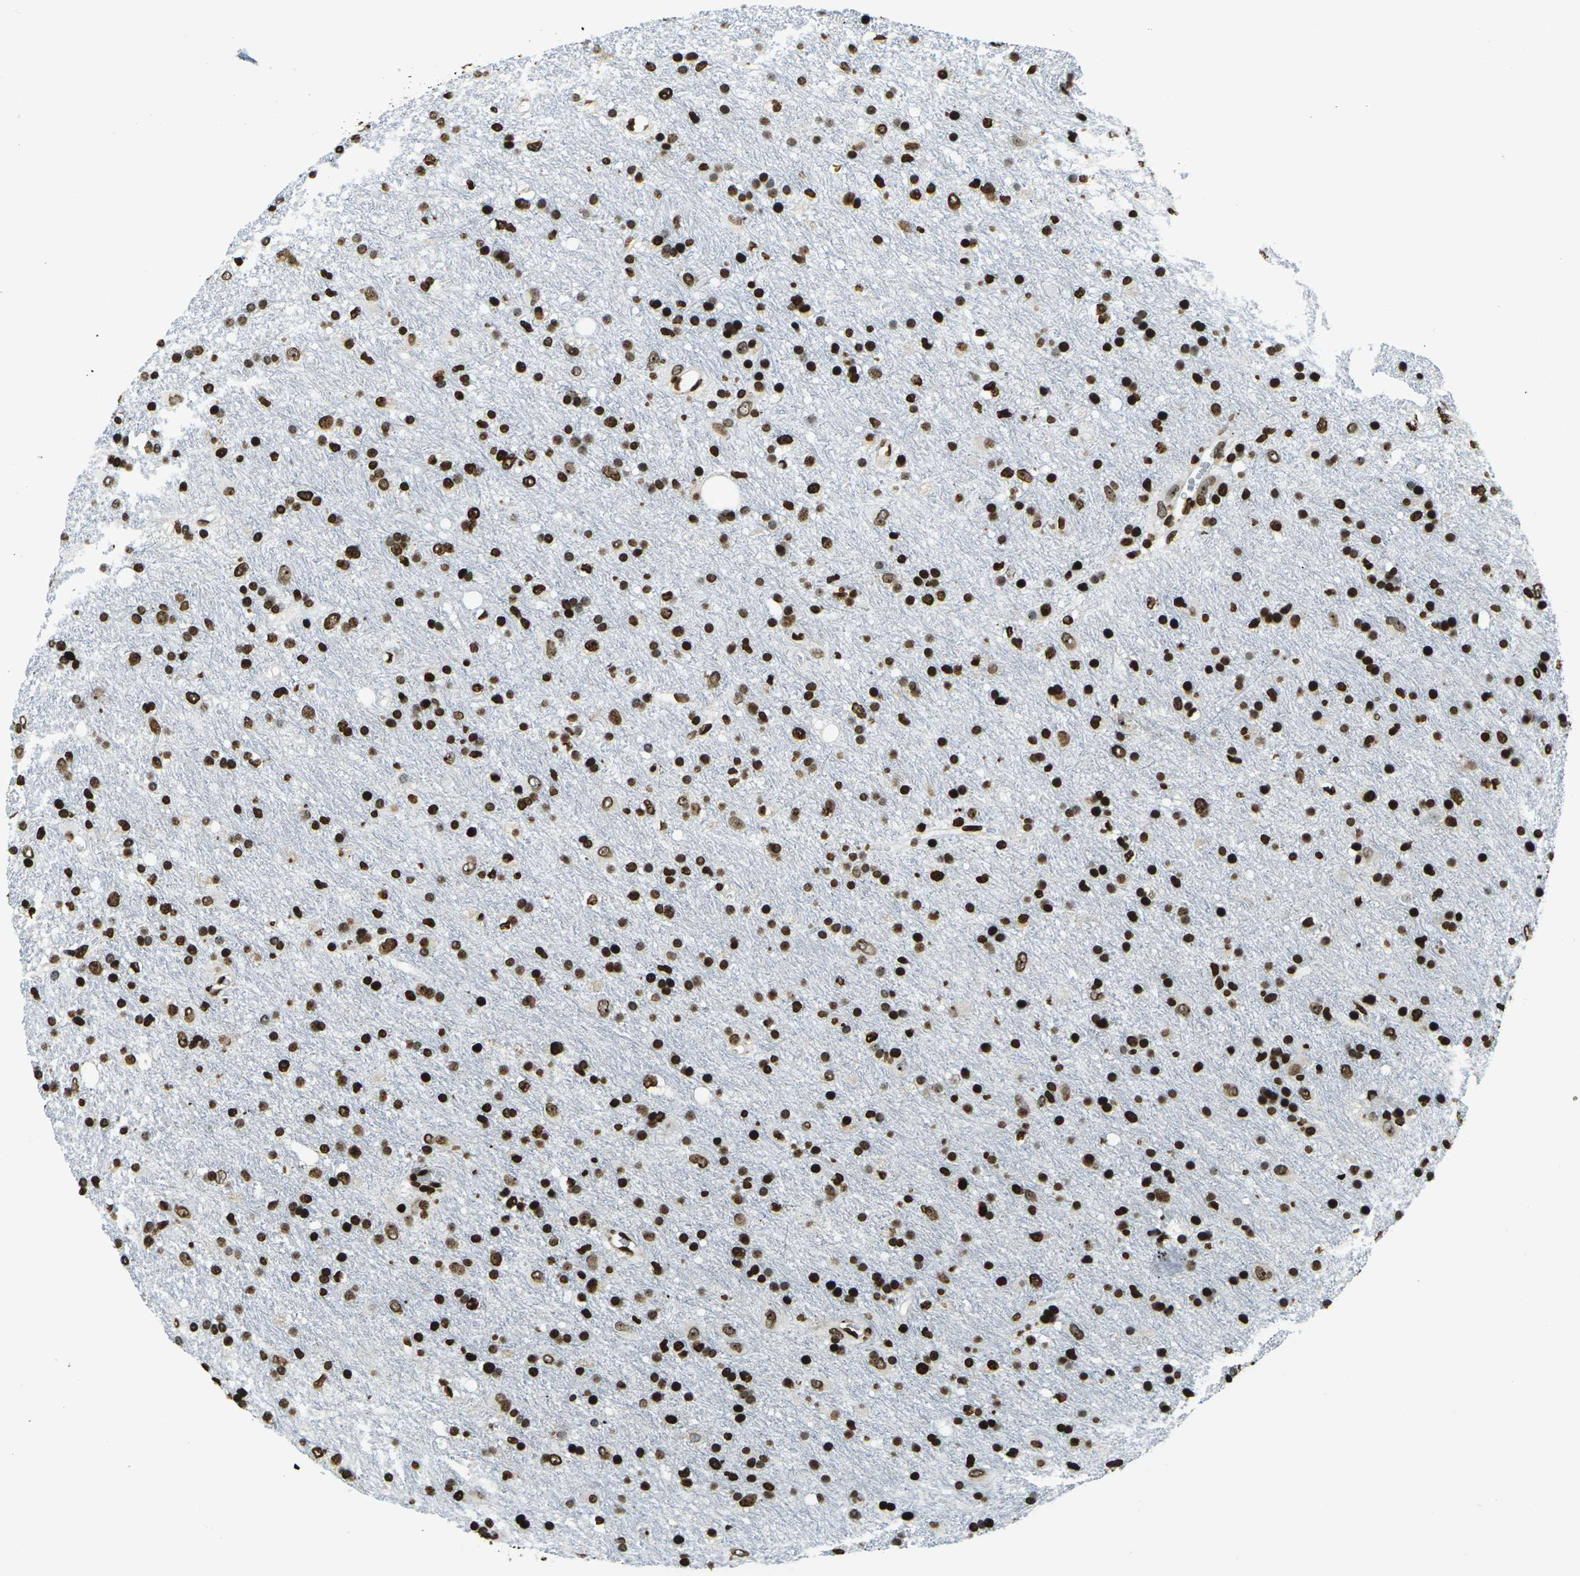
{"staining": {"intensity": "strong", "quantity": ">75%", "location": "nuclear"}, "tissue": "glioma", "cell_type": "Tumor cells", "image_type": "cancer", "snomed": [{"axis": "morphology", "description": "Glioma, malignant, Low grade"}, {"axis": "topography", "description": "Brain"}], "caption": "Malignant glioma (low-grade) tissue reveals strong nuclear staining in approximately >75% of tumor cells, visualized by immunohistochemistry.", "gene": "H1-2", "patient": {"sex": "male", "age": 77}}